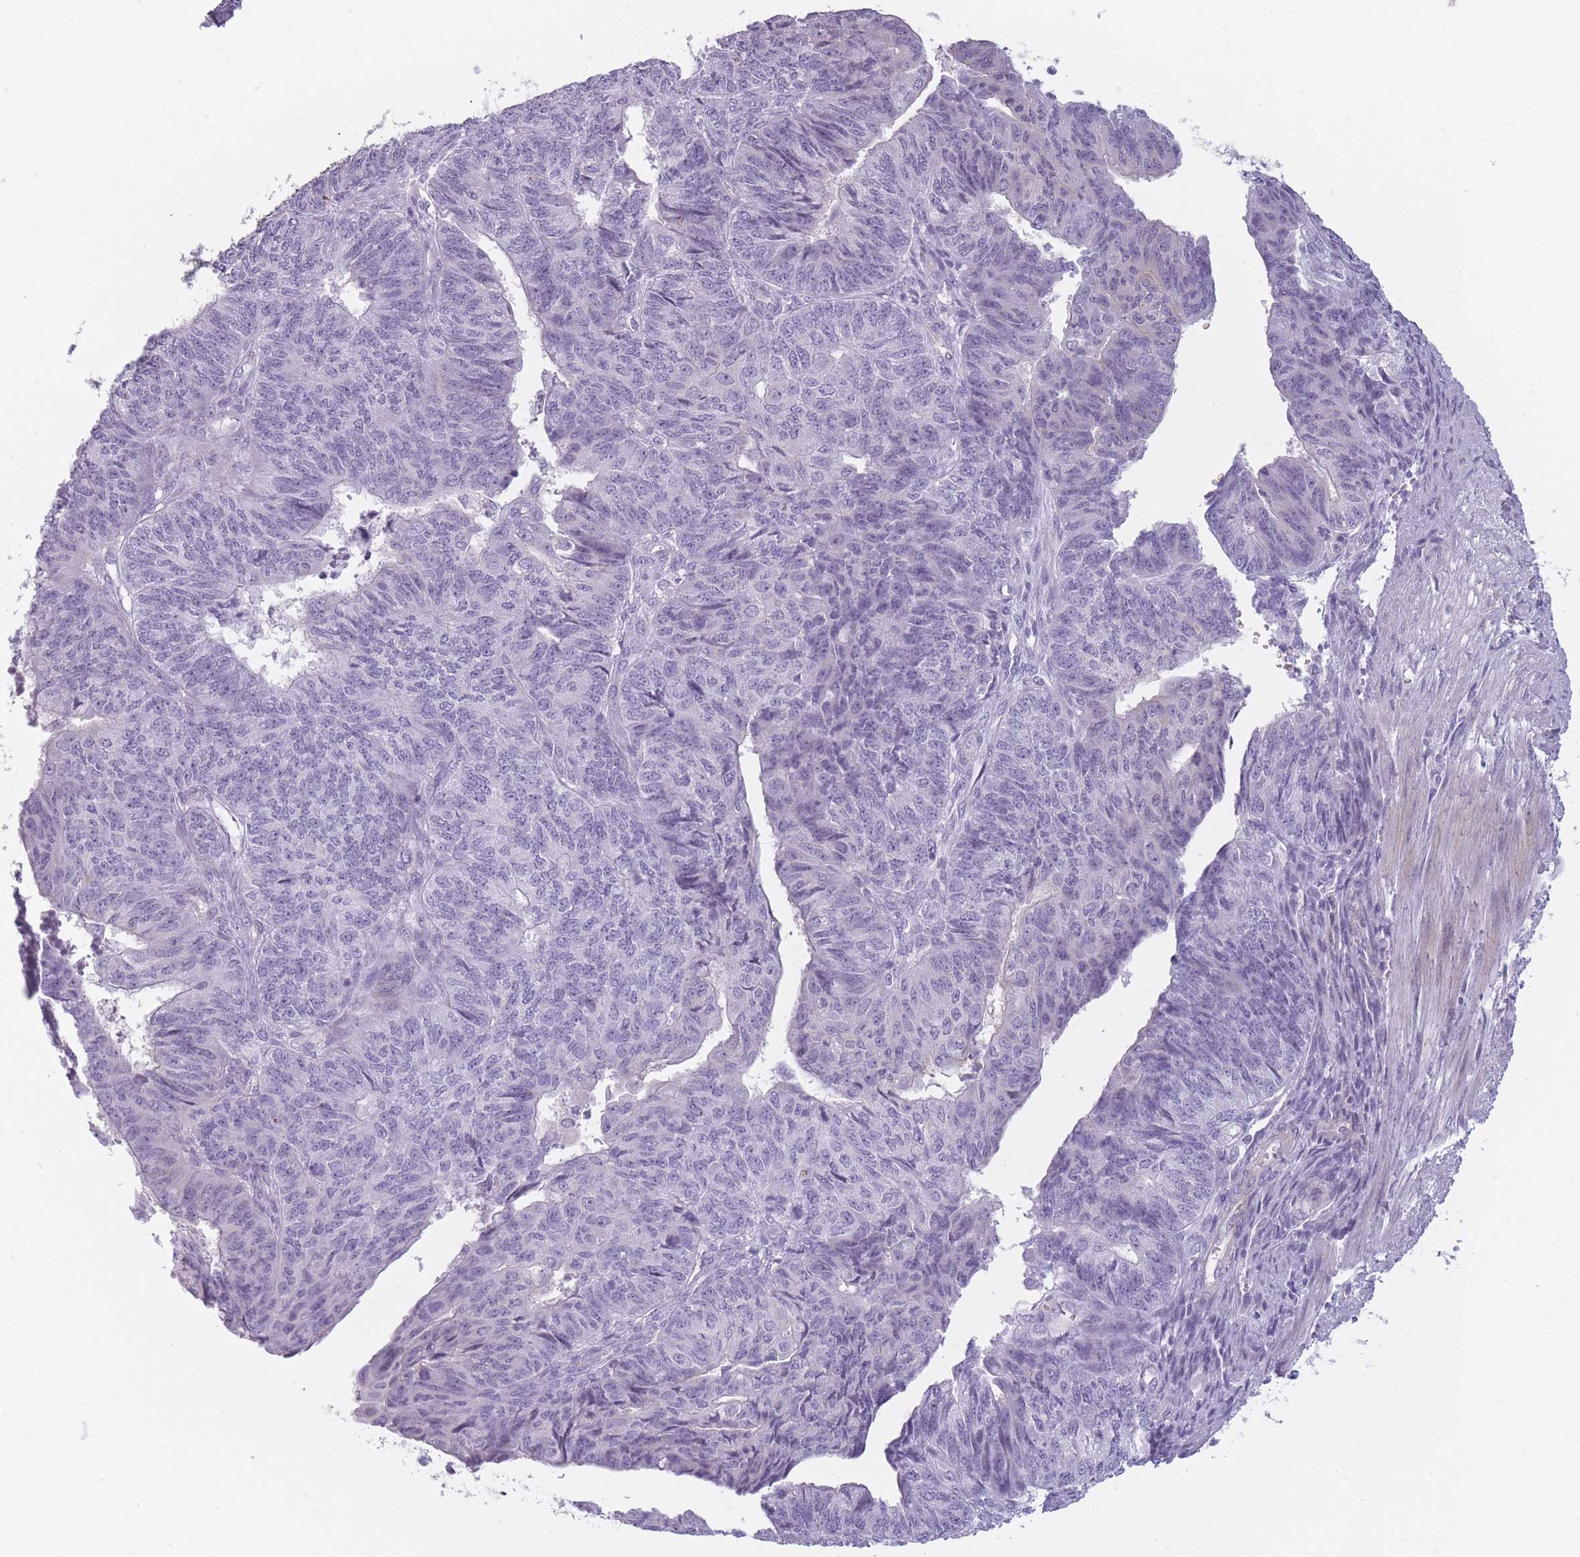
{"staining": {"intensity": "negative", "quantity": "none", "location": "none"}, "tissue": "endometrial cancer", "cell_type": "Tumor cells", "image_type": "cancer", "snomed": [{"axis": "morphology", "description": "Adenocarcinoma, NOS"}, {"axis": "topography", "description": "Endometrium"}], "caption": "Endometrial cancer stained for a protein using immunohistochemistry (IHC) exhibits no expression tumor cells.", "gene": "GGT1", "patient": {"sex": "female", "age": 32}}